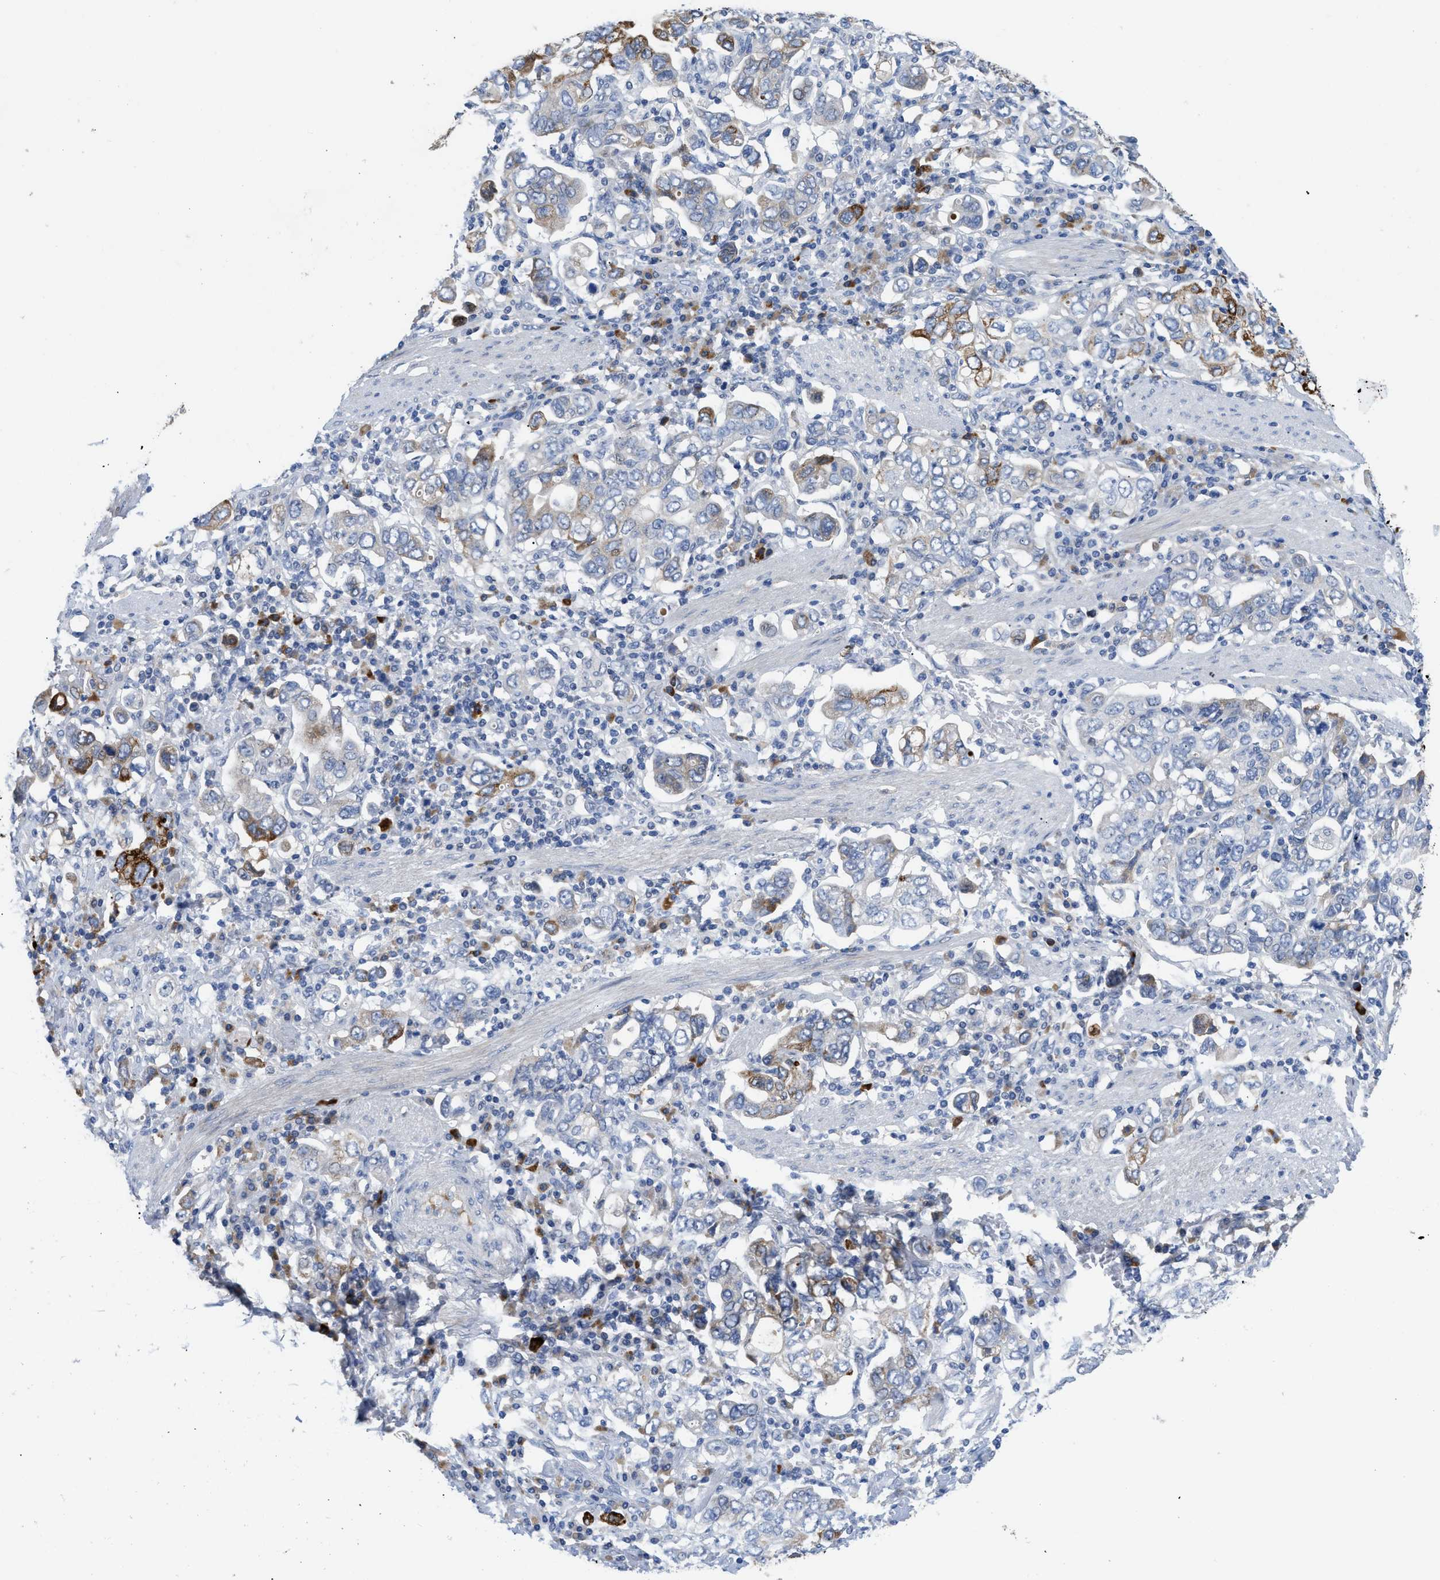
{"staining": {"intensity": "strong", "quantity": "<25%", "location": "cytoplasmic/membranous"}, "tissue": "stomach cancer", "cell_type": "Tumor cells", "image_type": "cancer", "snomed": [{"axis": "morphology", "description": "Adenocarcinoma, NOS"}, {"axis": "topography", "description": "Stomach, upper"}], "caption": "A histopathology image showing strong cytoplasmic/membranous staining in about <25% of tumor cells in adenocarcinoma (stomach), as visualized by brown immunohistochemical staining.", "gene": "OR9K2", "patient": {"sex": "male", "age": 62}}